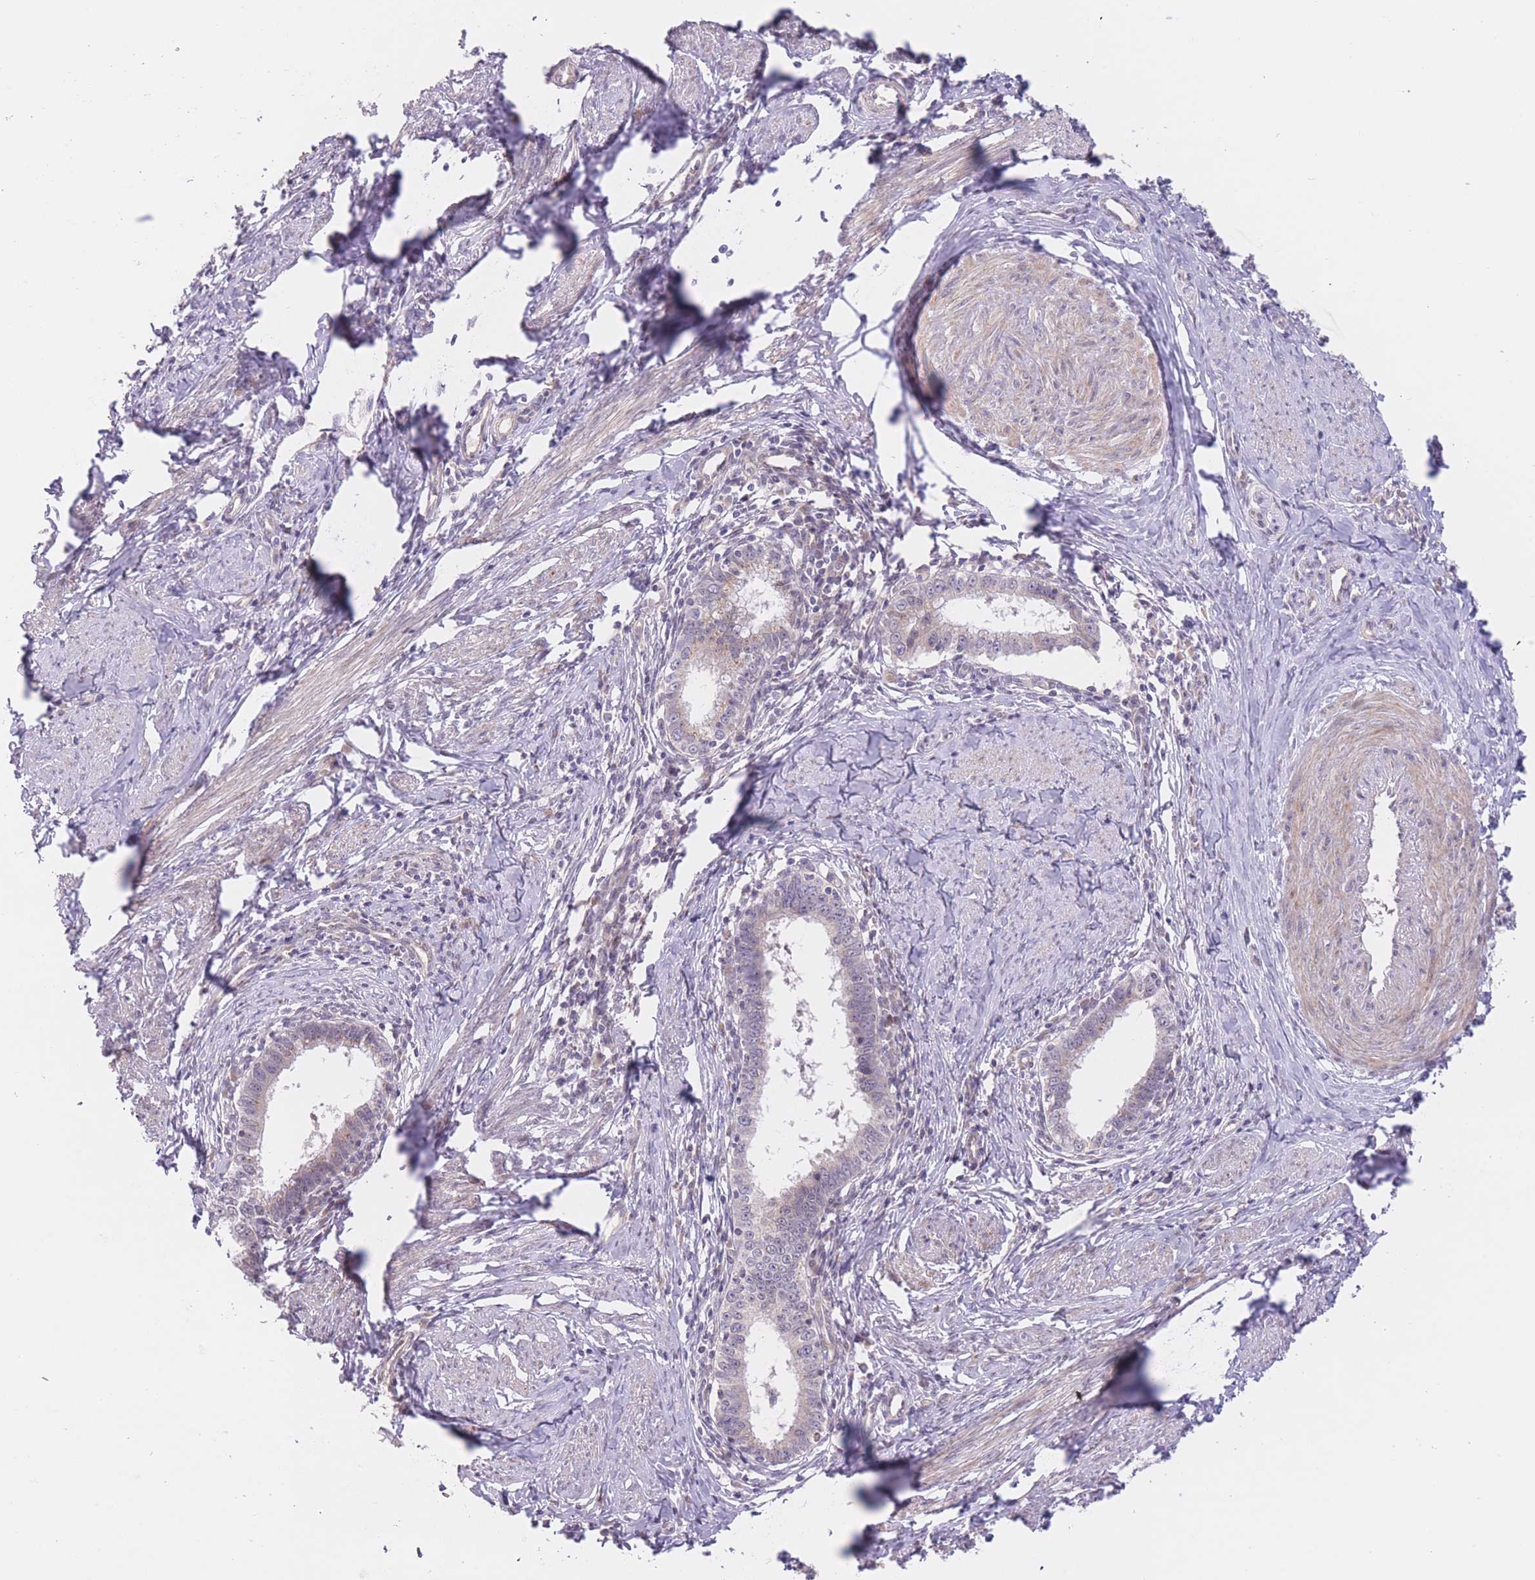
{"staining": {"intensity": "weak", "quantity": "<25%", "location": "cytoplasmic/membranous"}, "tissue": "cervical cancer", "cell_type": "Tumor cells", "image_type": "cancer", "snomed": [{"axis": "morphology", "description": "Adenocarcinoma, NOS"}, {"axis": "topography", "description": "Cervix"}], "caption": "Tumor cells are negative for brown protein staining in cervical cancer.", "gene": "FUT5", "patient": {"sex": "female", "age": 36}}